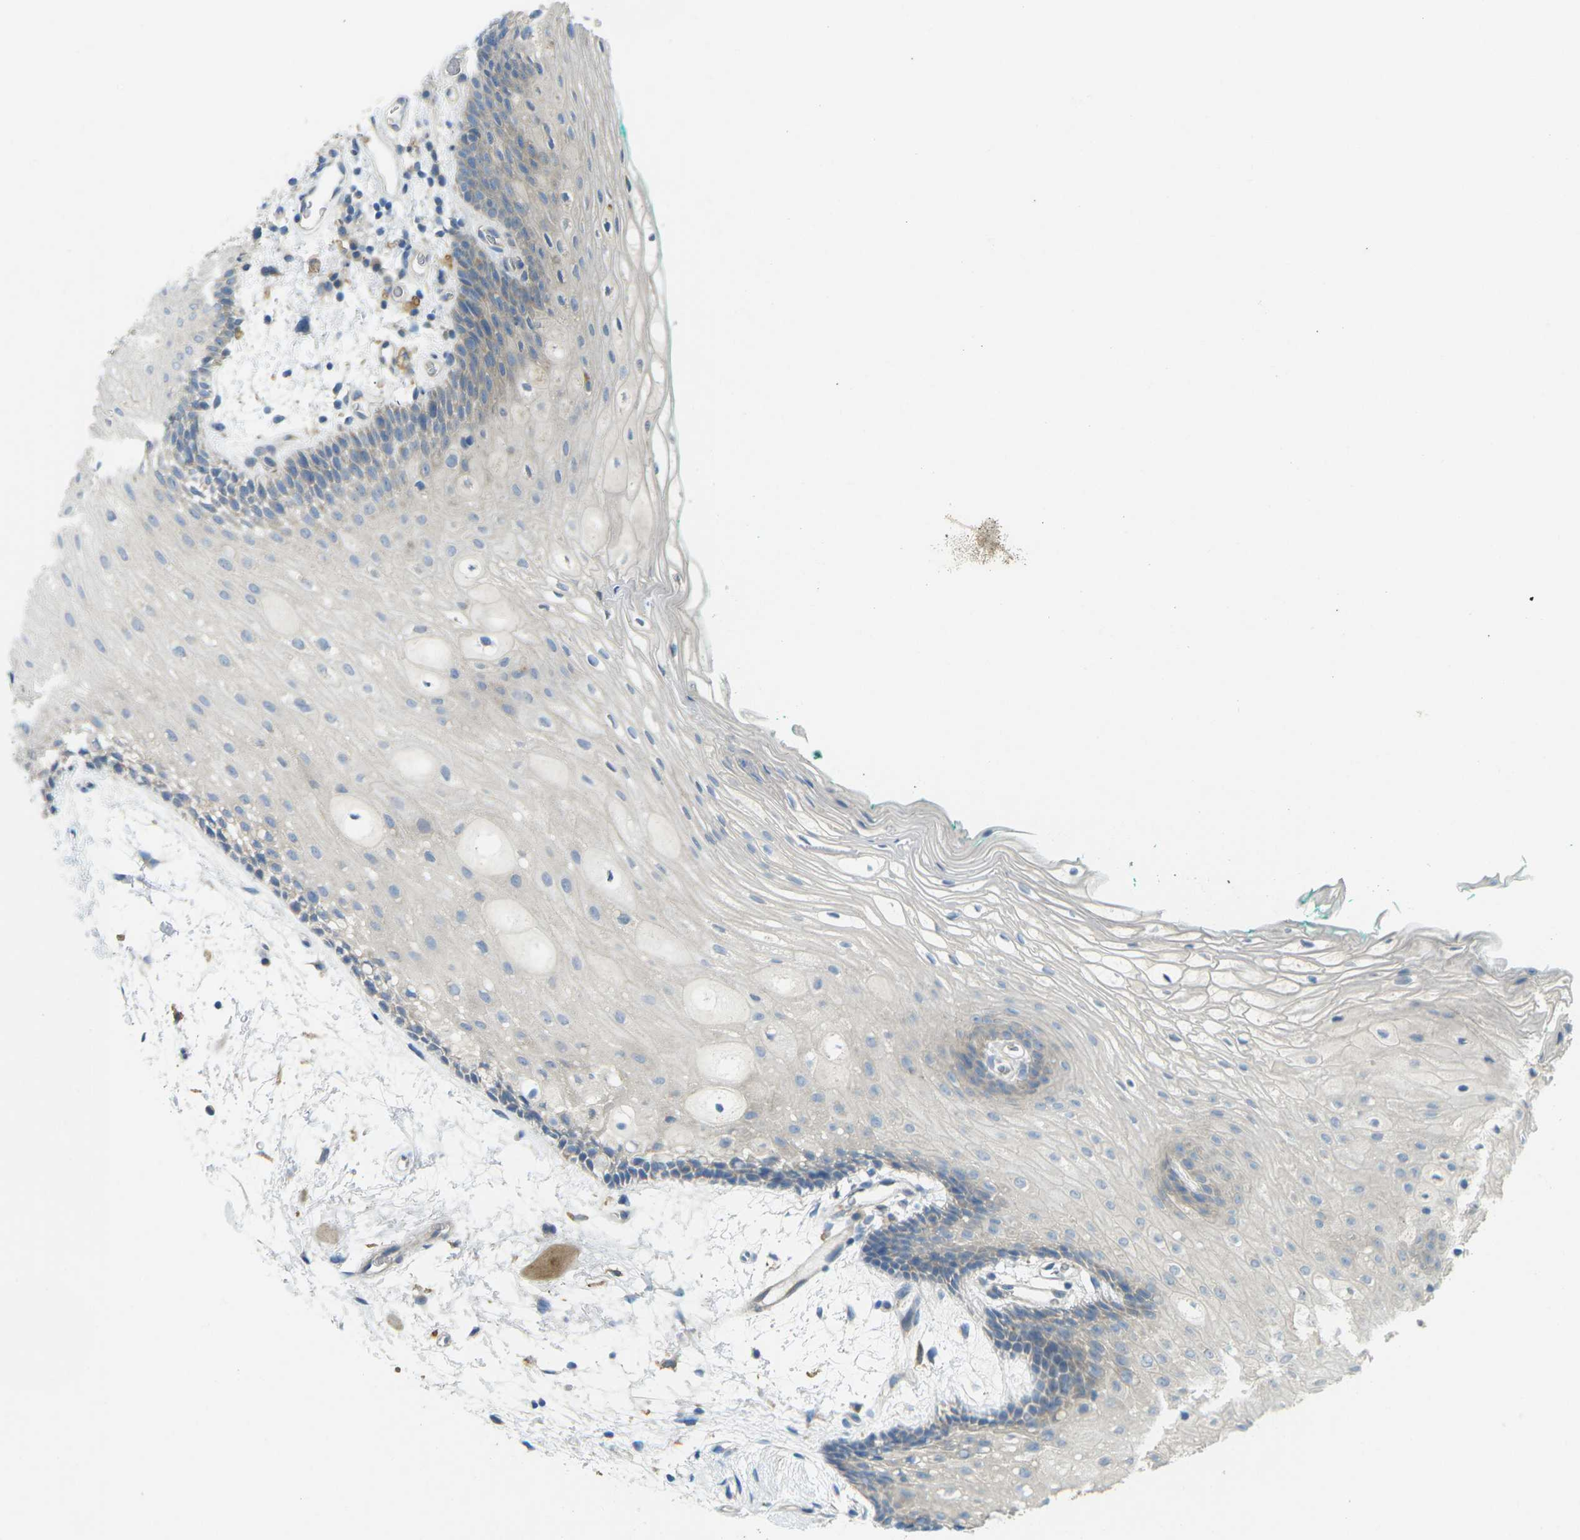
{"staining": {"intensity": "weak", "quantity": "25%-75%", "location": "cytoplasmic/membranous"}, "tissue": "oral mucosa", "cell_type": "Squamous epithelial cells", "image_type": "normal", "snomed": [{"axis": "morphology", "description": "Normal tissue, NOS"}, {"axis": "topography", "description": "Skeletal muscle"}, {"axis": "topography", "description": "Oral tissue"}, {"axis": "topography", "description": "Peripheral nerve tissue"}], "caption": "DAB (3,3'-diaminobenzidine) immunohistochemical staining of benign oral mucosa displays weak cytoplasmic/membranous protein positivity in approximately 25%-75% of squamous epithelial cells.", "gene": "MYLK4", "patient": {"sex": "female", "age": 84}}